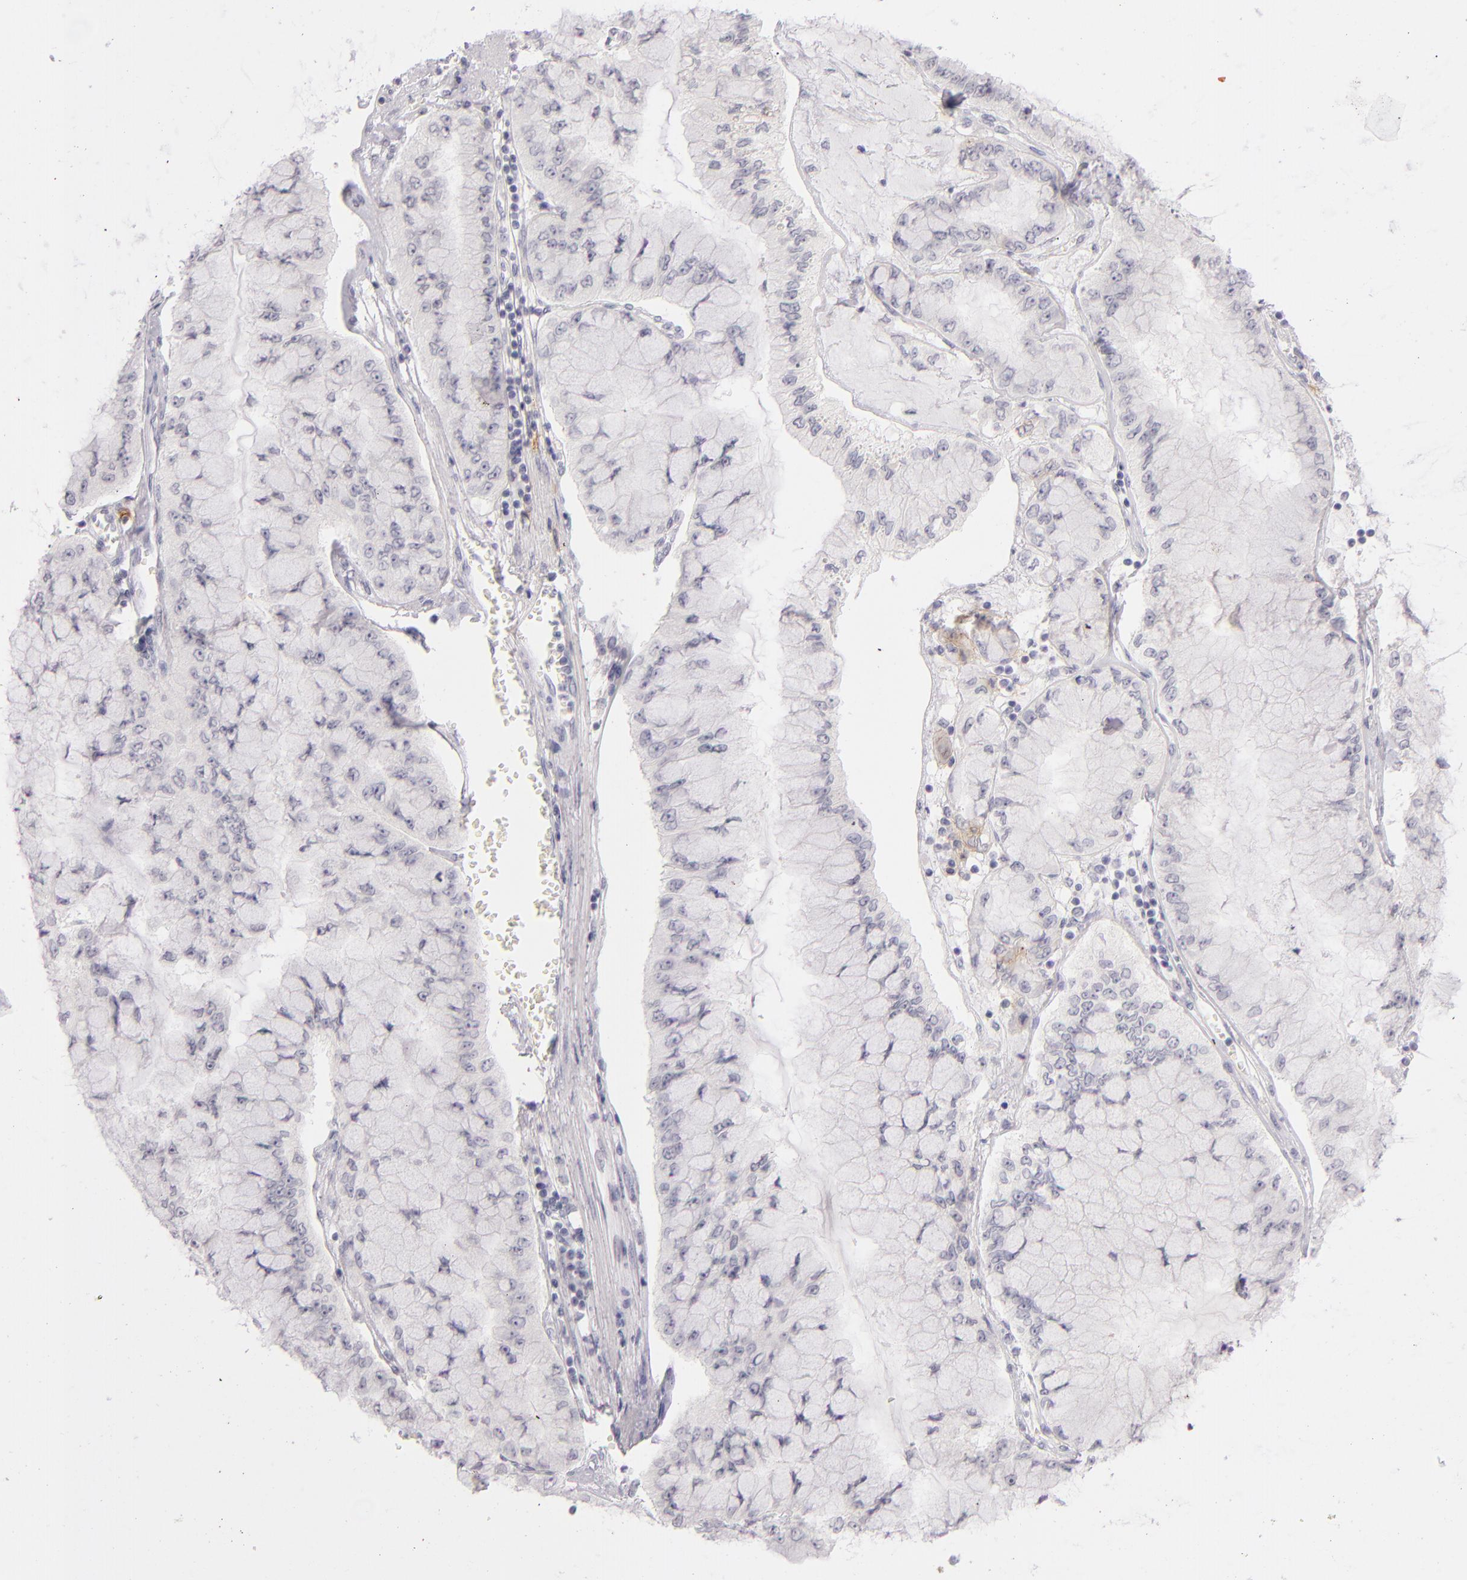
{"staining": {"intensity": "negative", "quantity": "none", "location": "none"}, "tissue": "liver cancer", "cell_type": "Tumor cells", "image_type": "cancer", "snomed": [{"axis": "morphology", "description": "Cholangiocarcinoma"}, {"axis": "topography", "description": "Liver"}], "caption": "A micrograph of liver cancer stained for a protein exhibits no brown staining in tumor cells.", "gene": "CD40", "patient": {"sex": "female", "age": 79}}